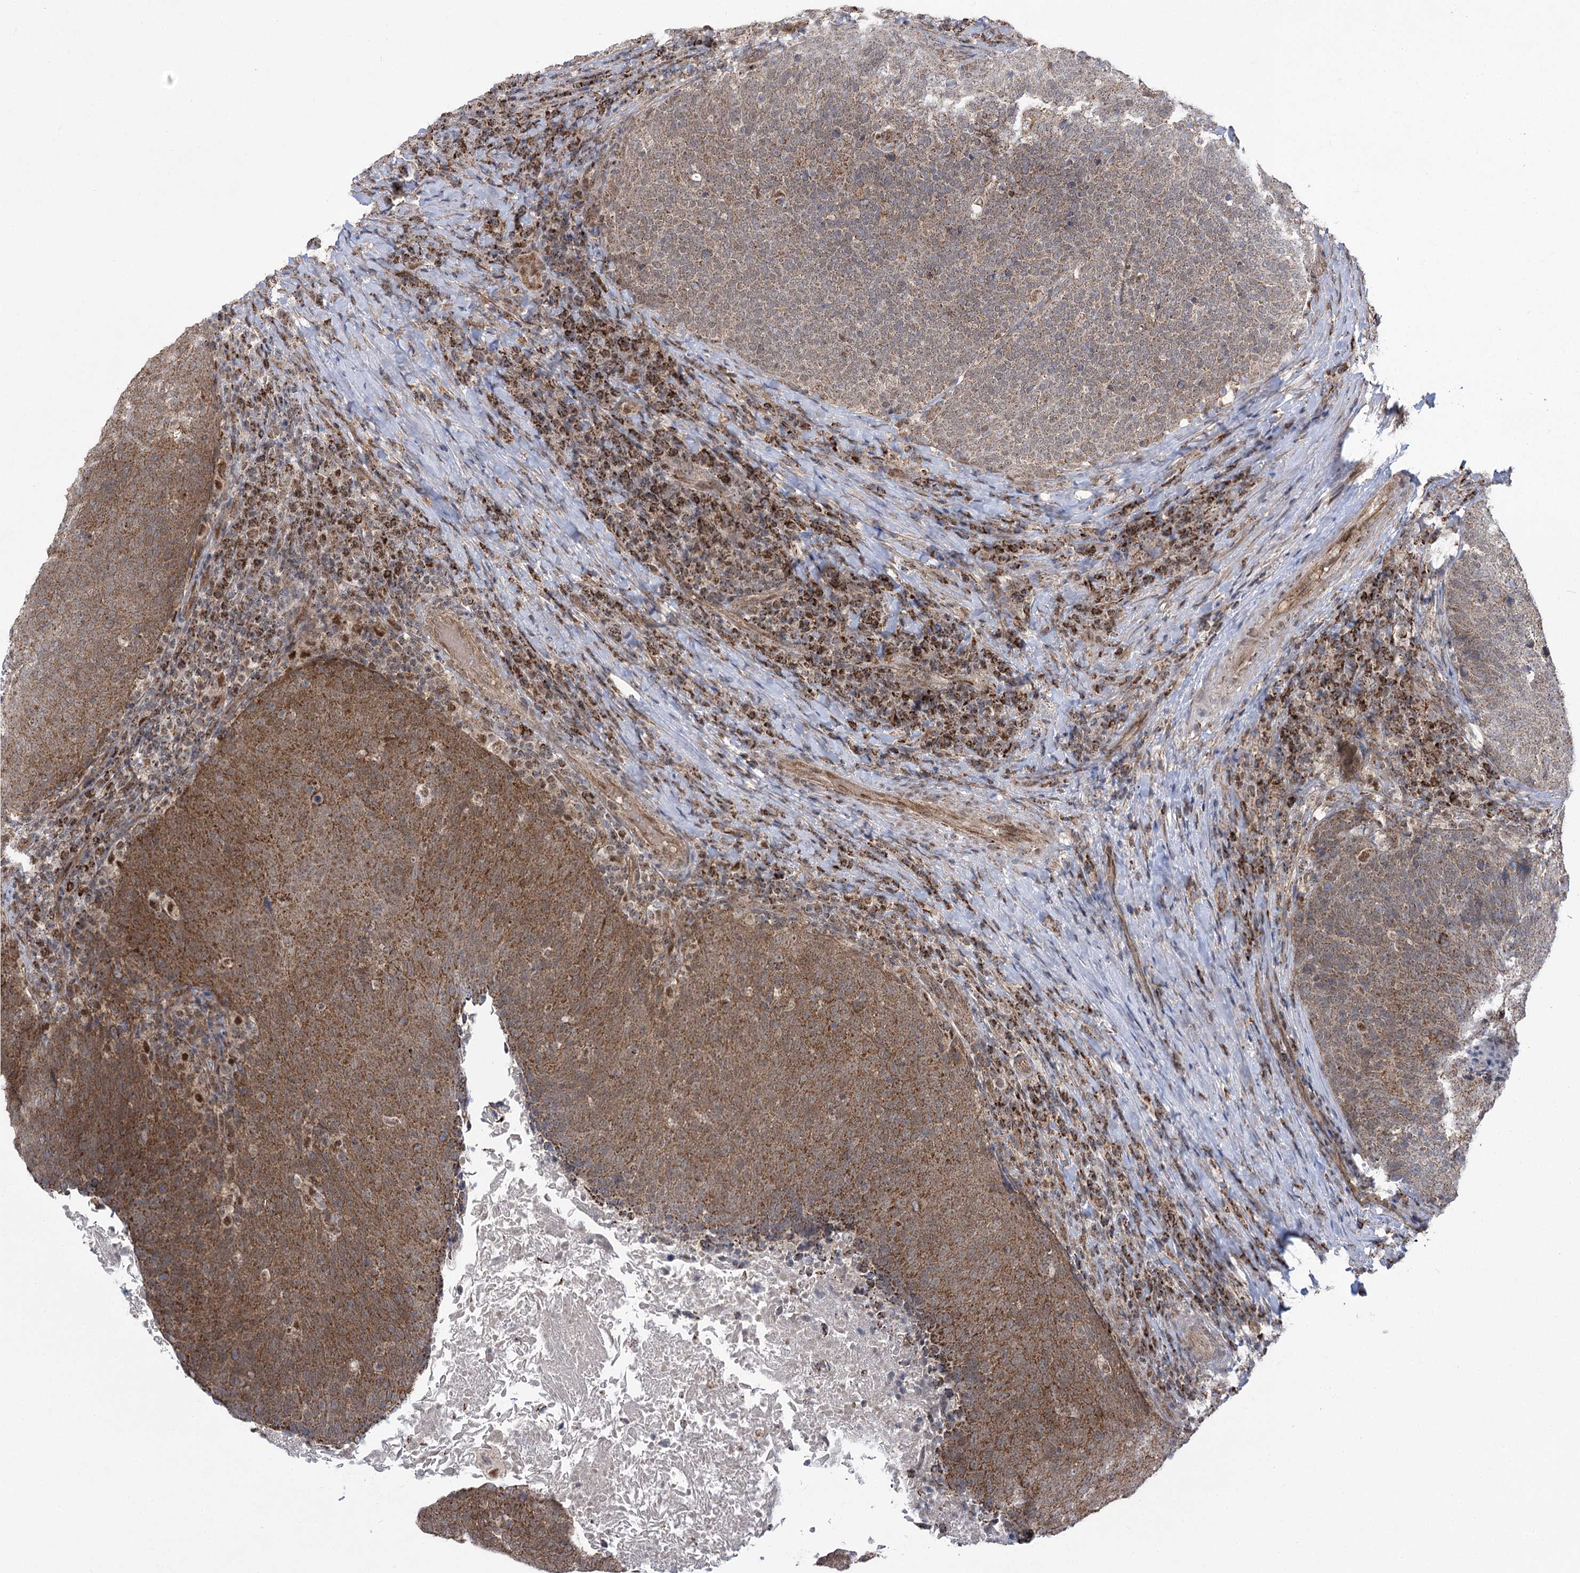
{"staining": {"intensity": "strong", "quantity": ">75%", "location": "cytoplasmic/membranous"}, "tissue": "head and neck cancer", "cell_type": "Tumor cells", "image_type": "cancer", "snomed": [{"axis": "morphology", "description": "Squamous cell carcinoma, NOS"}, {"axis": "morphology", "description": "Squamous cell carcinoma, metastatic, NOS"}, {"axis": "topography", "description": "Lymph node"}, {"axis": "topography", "description": "Head-Neck"}], "caption": "Head and neck metastatic squamous cell carcinoma stained with DAB immunohistochemistry exhibits high levels of strong cytoplasmic/membranous positivity in about >75% of tumor cells. The protein is stained brown, and the nuclei are stained in blue (DAB IHC with brightfield microscopy, high magnification).", "gene": "SLC4A1AP", "patient": {"sex": "male", "age": 62}}